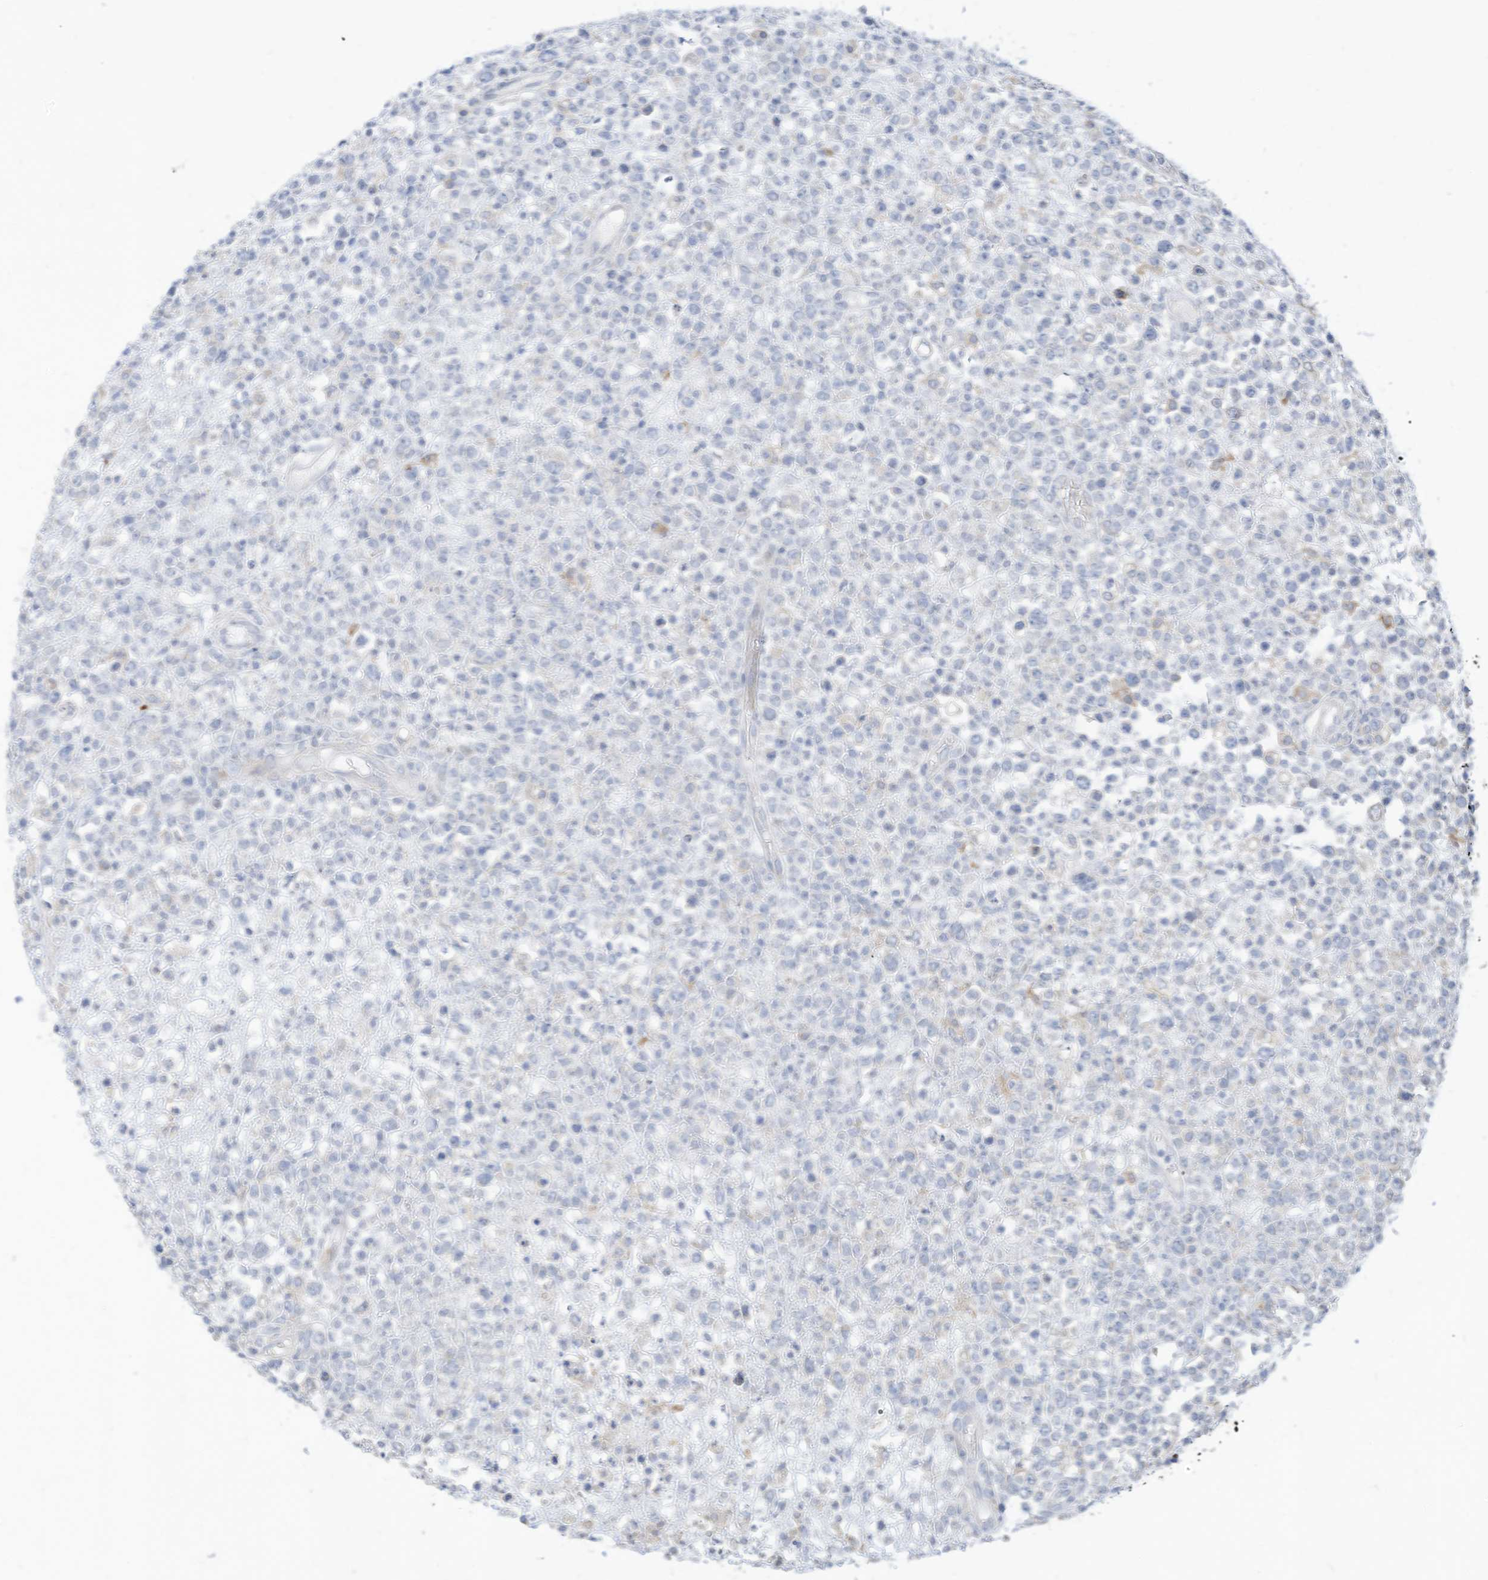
{"staining": {"intensity": "negative", "quantity": "none", "location": "none"}, "tissue": "lymphoma", "cell_type": "Tumor cells", "image_type": "cancer", "snomed": [{"axis": "morphology", "description": "Malignant lymphoma, non-Hodgkin's type, High grade"}, {"axis": "topography", "description": "Colon"}], "caption": "This is an immunohistochemistry photomicrograph of lymphoma. There is no expression in tumor cells.", "gene": "ATP13A1", "patient": {"sex": "female", "age": 53}}